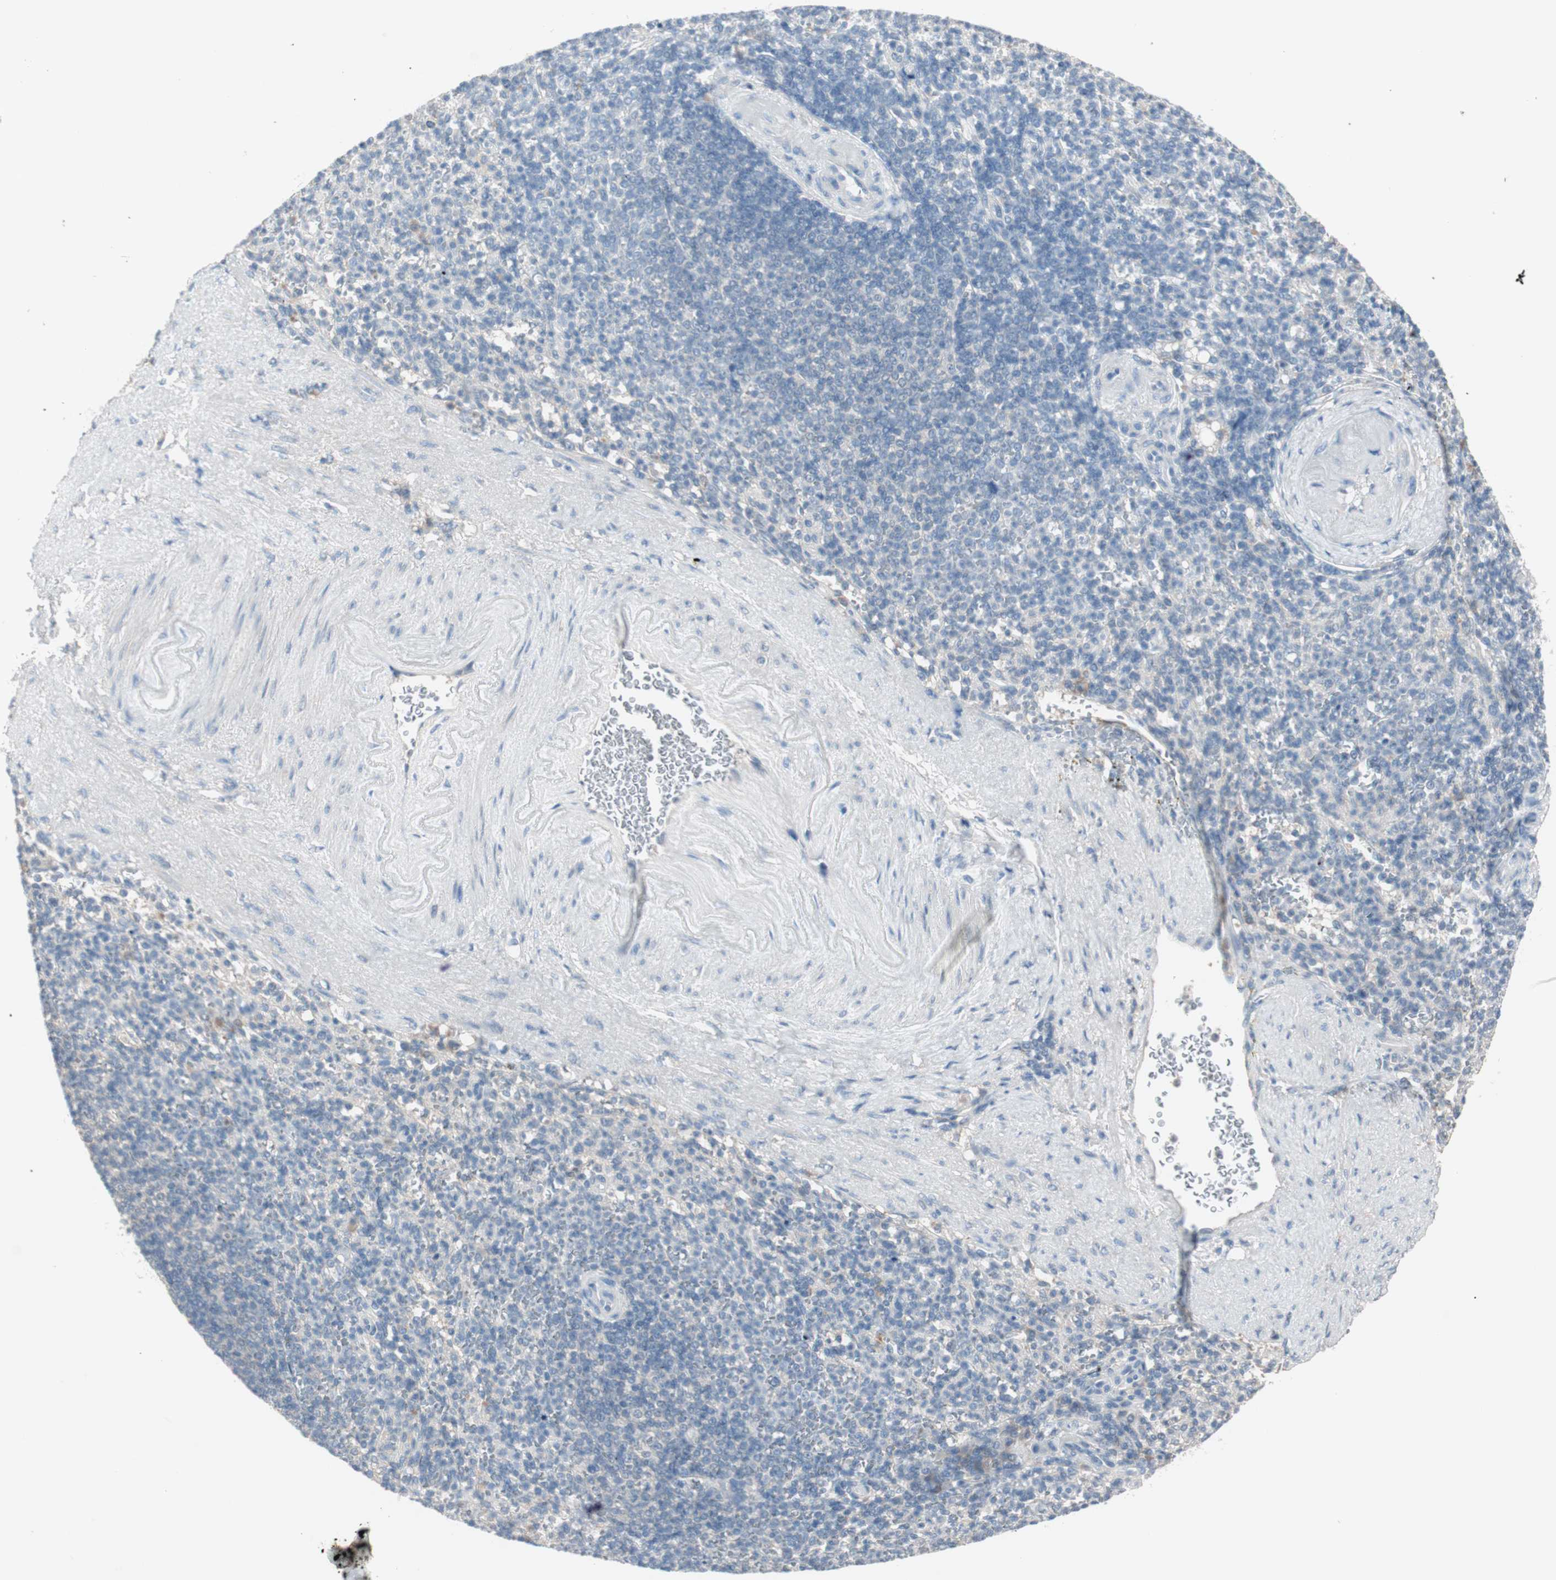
{"staining": {"intensity": "weak", "quantity": "<25%", "location": "cytoplasmic/membranous"}, "tissue": "spleen", "cell_type": "Cells in red pulp", "image_type": "normal", "snomed": [{"axis": "morphology", "description": "Normal tissue, NOS"}, {"axis": "topography", "description": "Spleen"}], "caption": "This is a micrograph of IHC staining of normal spleen, which shows no positivity in cells in red pulp. The staining was performed using DAB (3,3'-diaminobenzidine) to visualize the protein expression in brown, while the nuclei were stained in blue with hematoxylin (Magnification: 20x).", "gene": "KHK", "patient": {"sex": "female", "age": 74}}